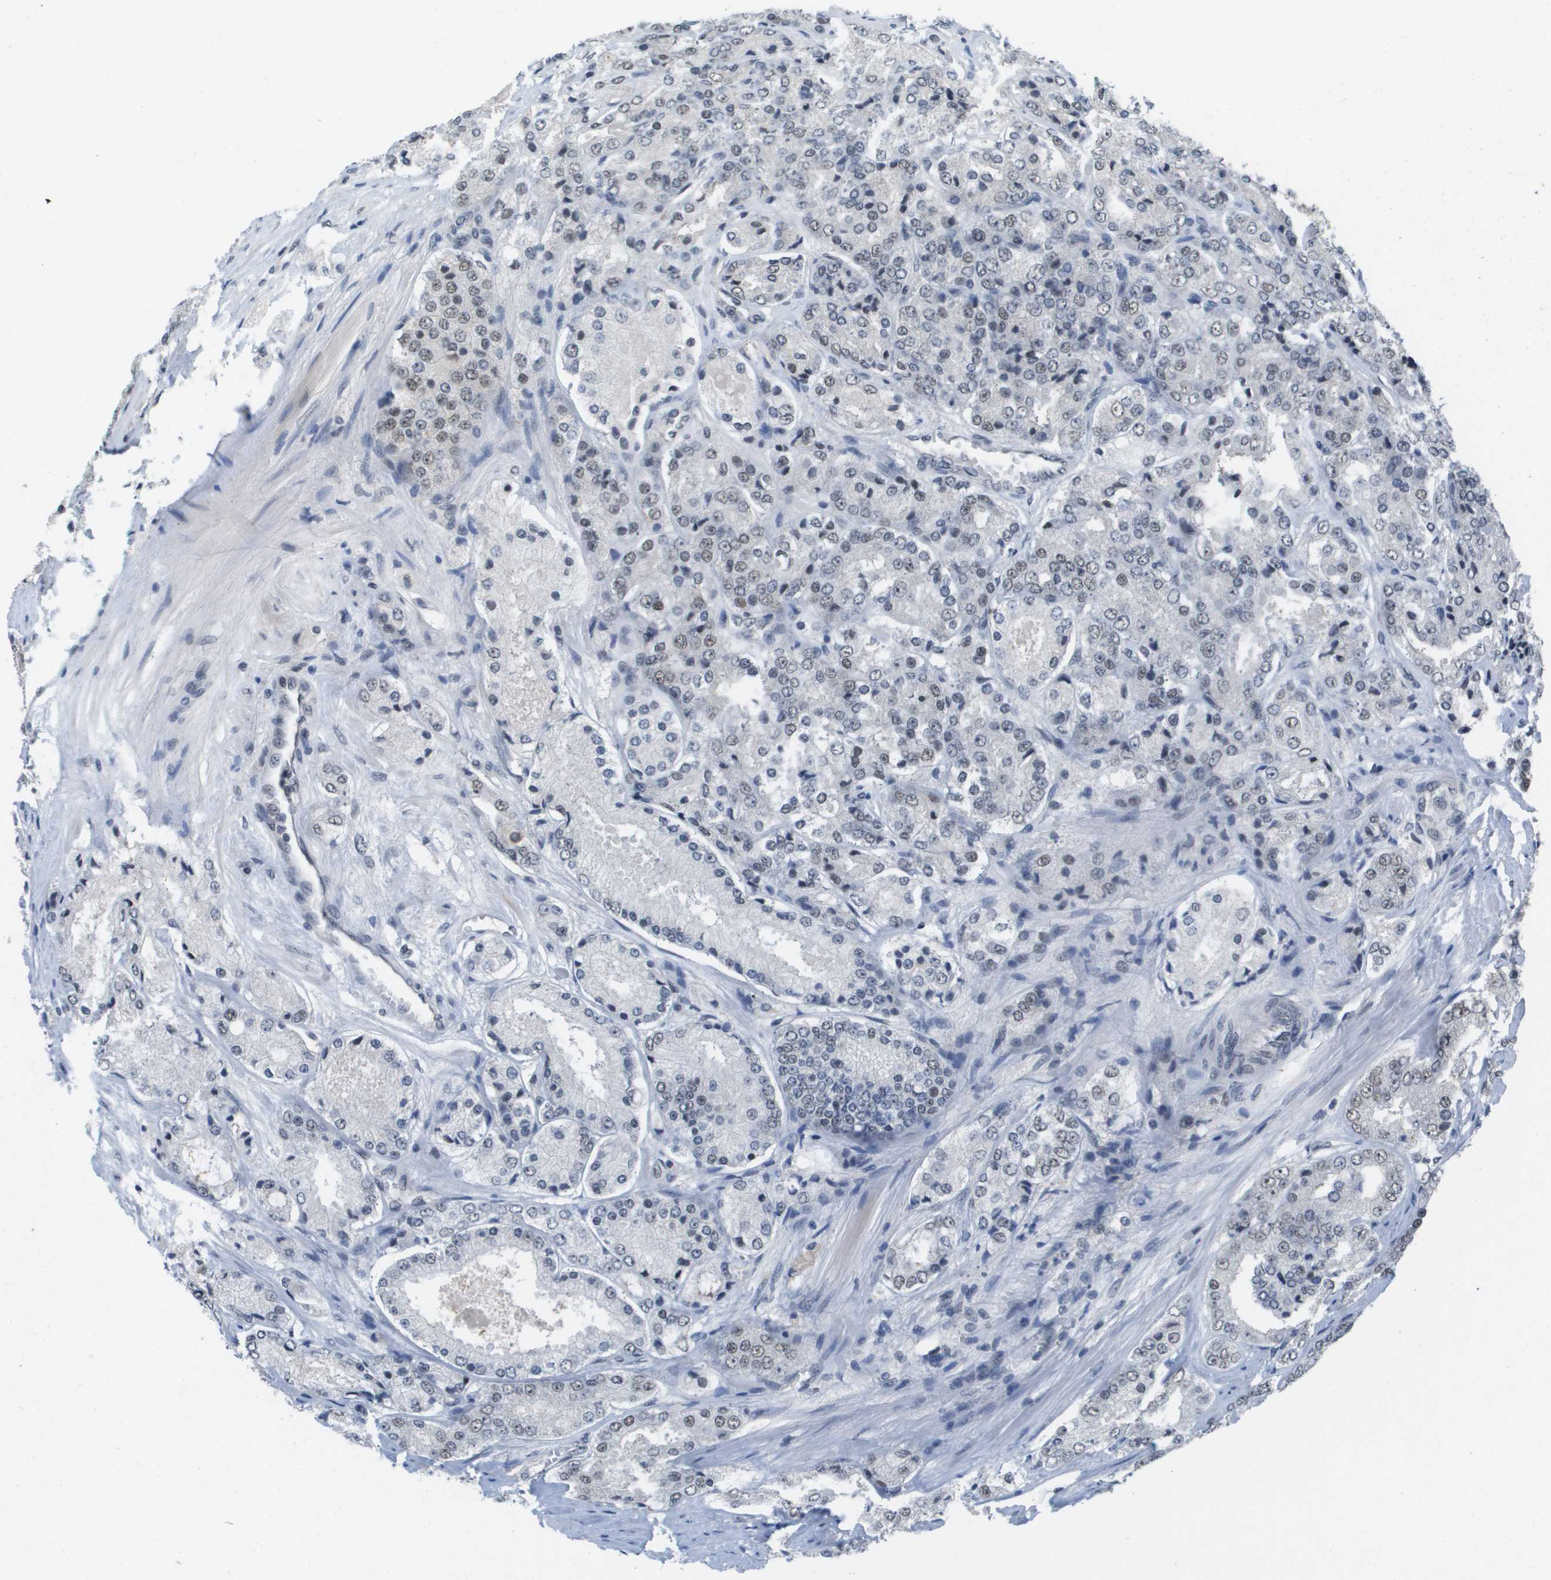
{"staining": {"intensity": "weak", "quantity": "<25%", "location": "nuclear"}, "tissue": "prostate cancer", "cell_type": "Tumor cells", "image_type": "cancer", "snomed": [{"axis": "morphology", "description": "Adenocarcinoma, High grade"}, {"axis": "topography", "description": "Prostate"}], "caption": "Tumor cells show no significant positivity in adenocarcinoma (high-grade) (prostate). (Stains: DAB (3,3'-diaminobenzidine) immunohistochemistry (IHC) with hematoxylin counter stain, Microscopy: brightfield microscopy at high magnification).", "gene": "ISY1", "patient": {"sex": "male", "age": 65}}